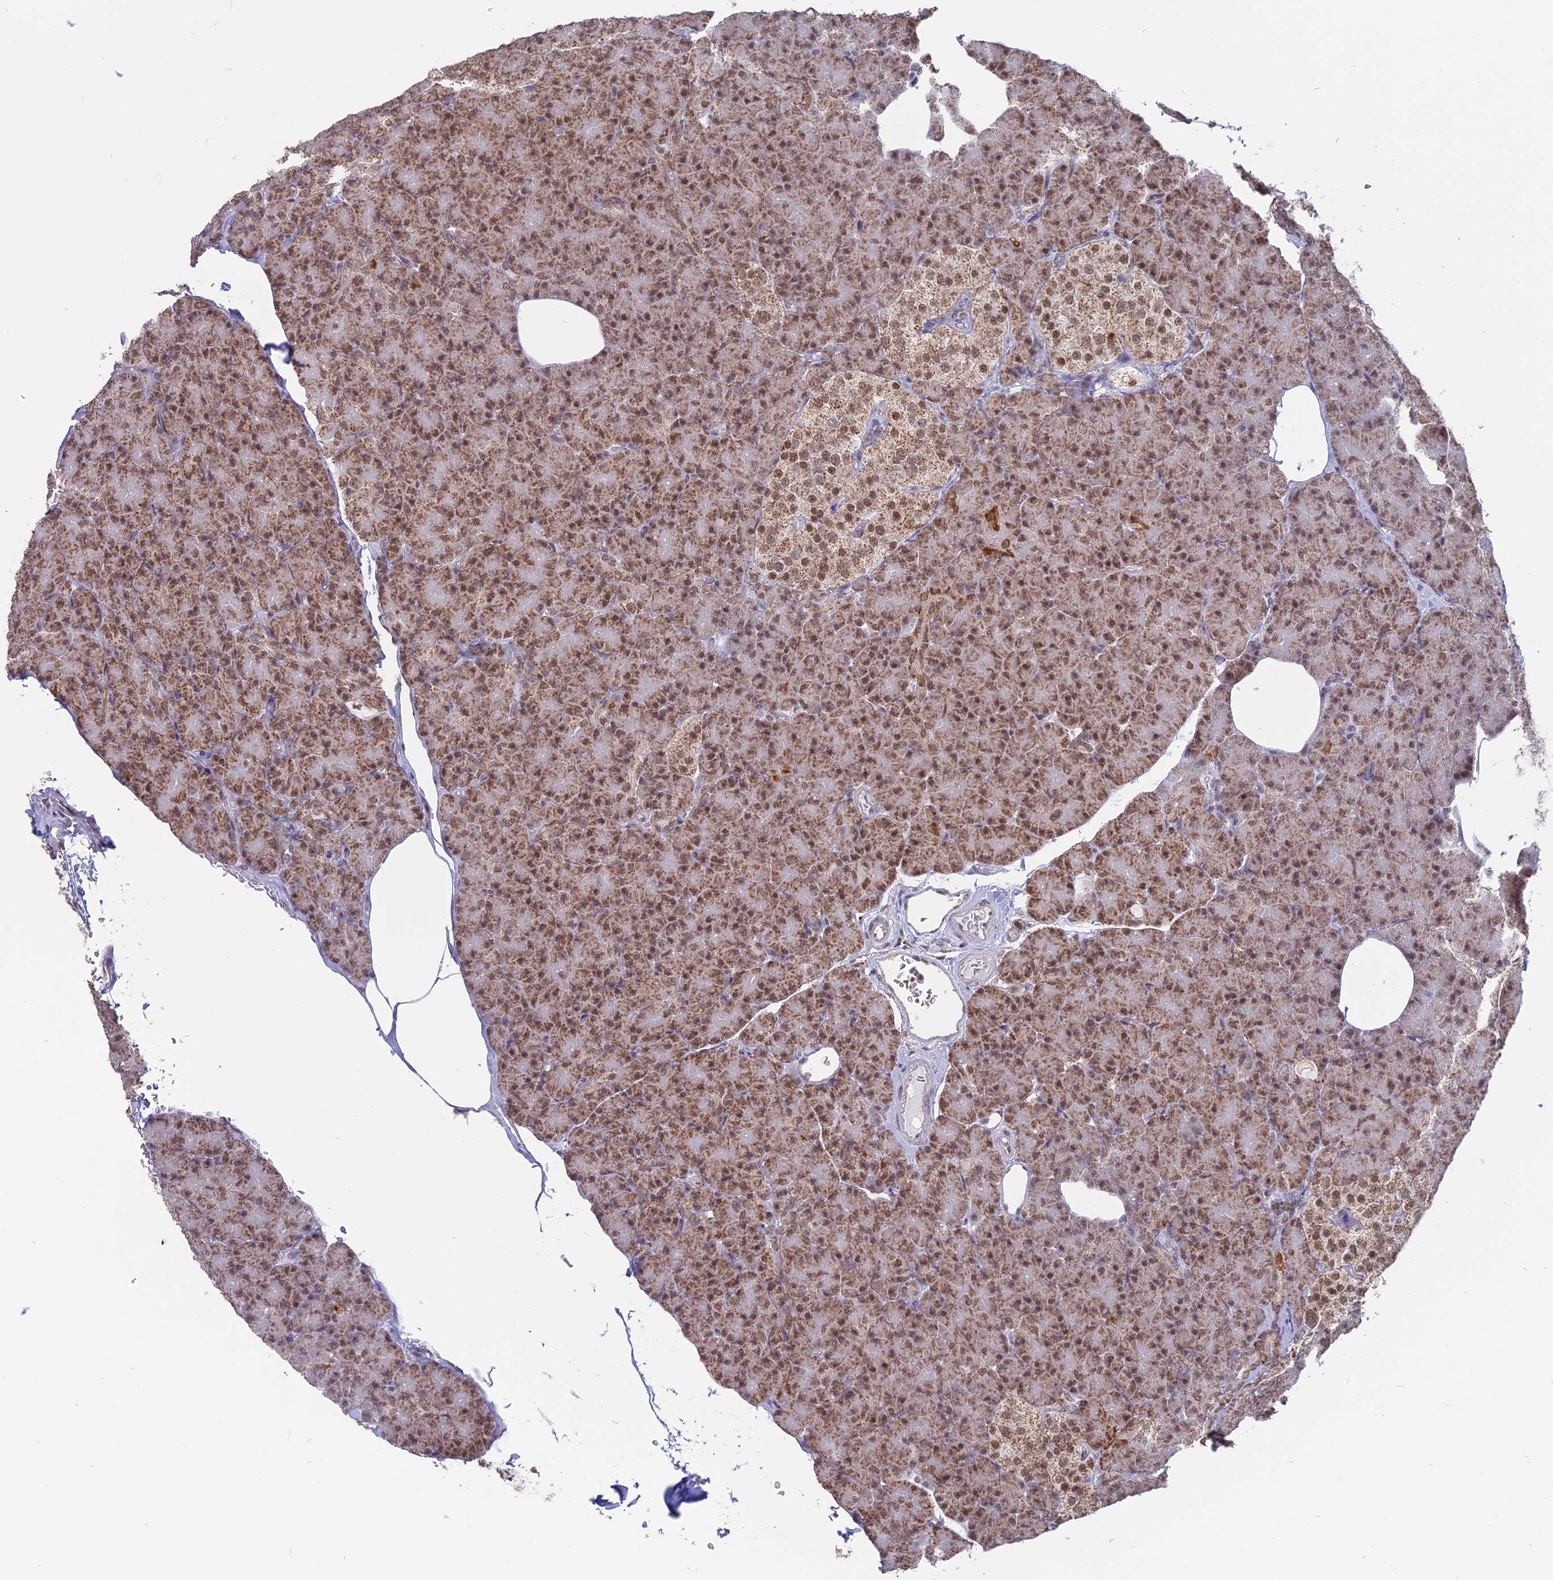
{"staining": {"intensity": "moderate", "quantity": ">75%", "location": "cytoplasmic/membranous,nuclear"}, "tissue": "pancreas", "cell_type": "Exocrine glandular cells", "image_type": "normal", "snomed": [{"axis": "morphology", "description": "Normal tissue, NOS"}, {"axis": "topography", "description": "Pancreas"}], "caption": "A brown stain labels moderate cytoplasmic/membranous,nuclear positivity of a protein in exocrine glandular cells of normal human pancreas. Nuclei are stained in blue.", "gene": "ARHGAP40", "patient": {"sex": "female", "age": 43}}